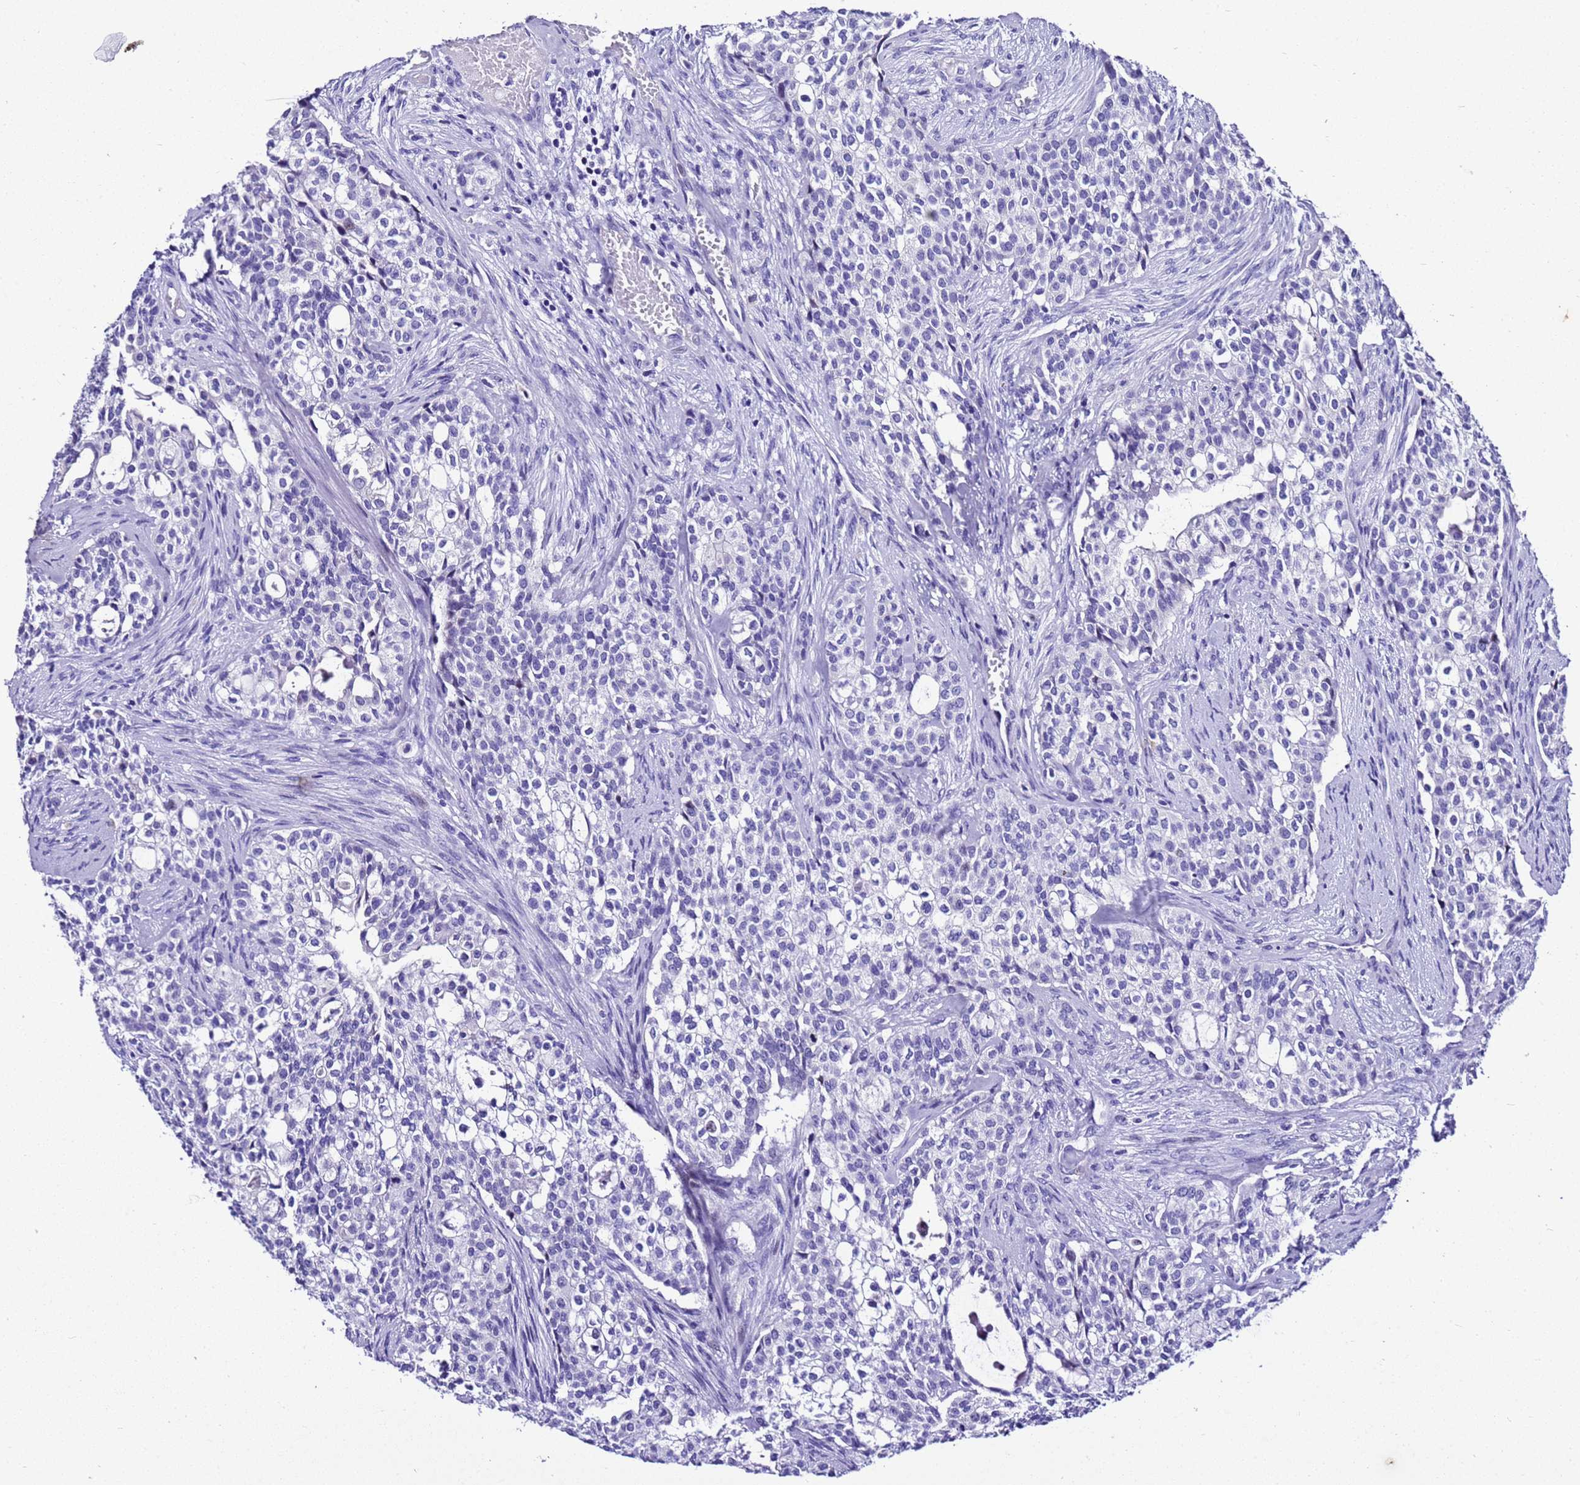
{"staining": {"intensity": "negative", "quantity": "none", "location": "none"}, "tissue": "head and neck cancer", "cell_type": "Tumor cells", "image_type": "cancer", "snomed": [{"axis": "morphology", "description": "Adenocarcinoma, NOS"}, {"axis": "topography", "description": "Head-Neck"}], "caption": "DAB (3,3'-diaminobenzidine) immunohistochemical staining of human adenocarcinoma (head and neck) reveals no significant positivity in tumor cells.", "gene": "ZNF417", "patient": {"sex": "male", "age": 81}}